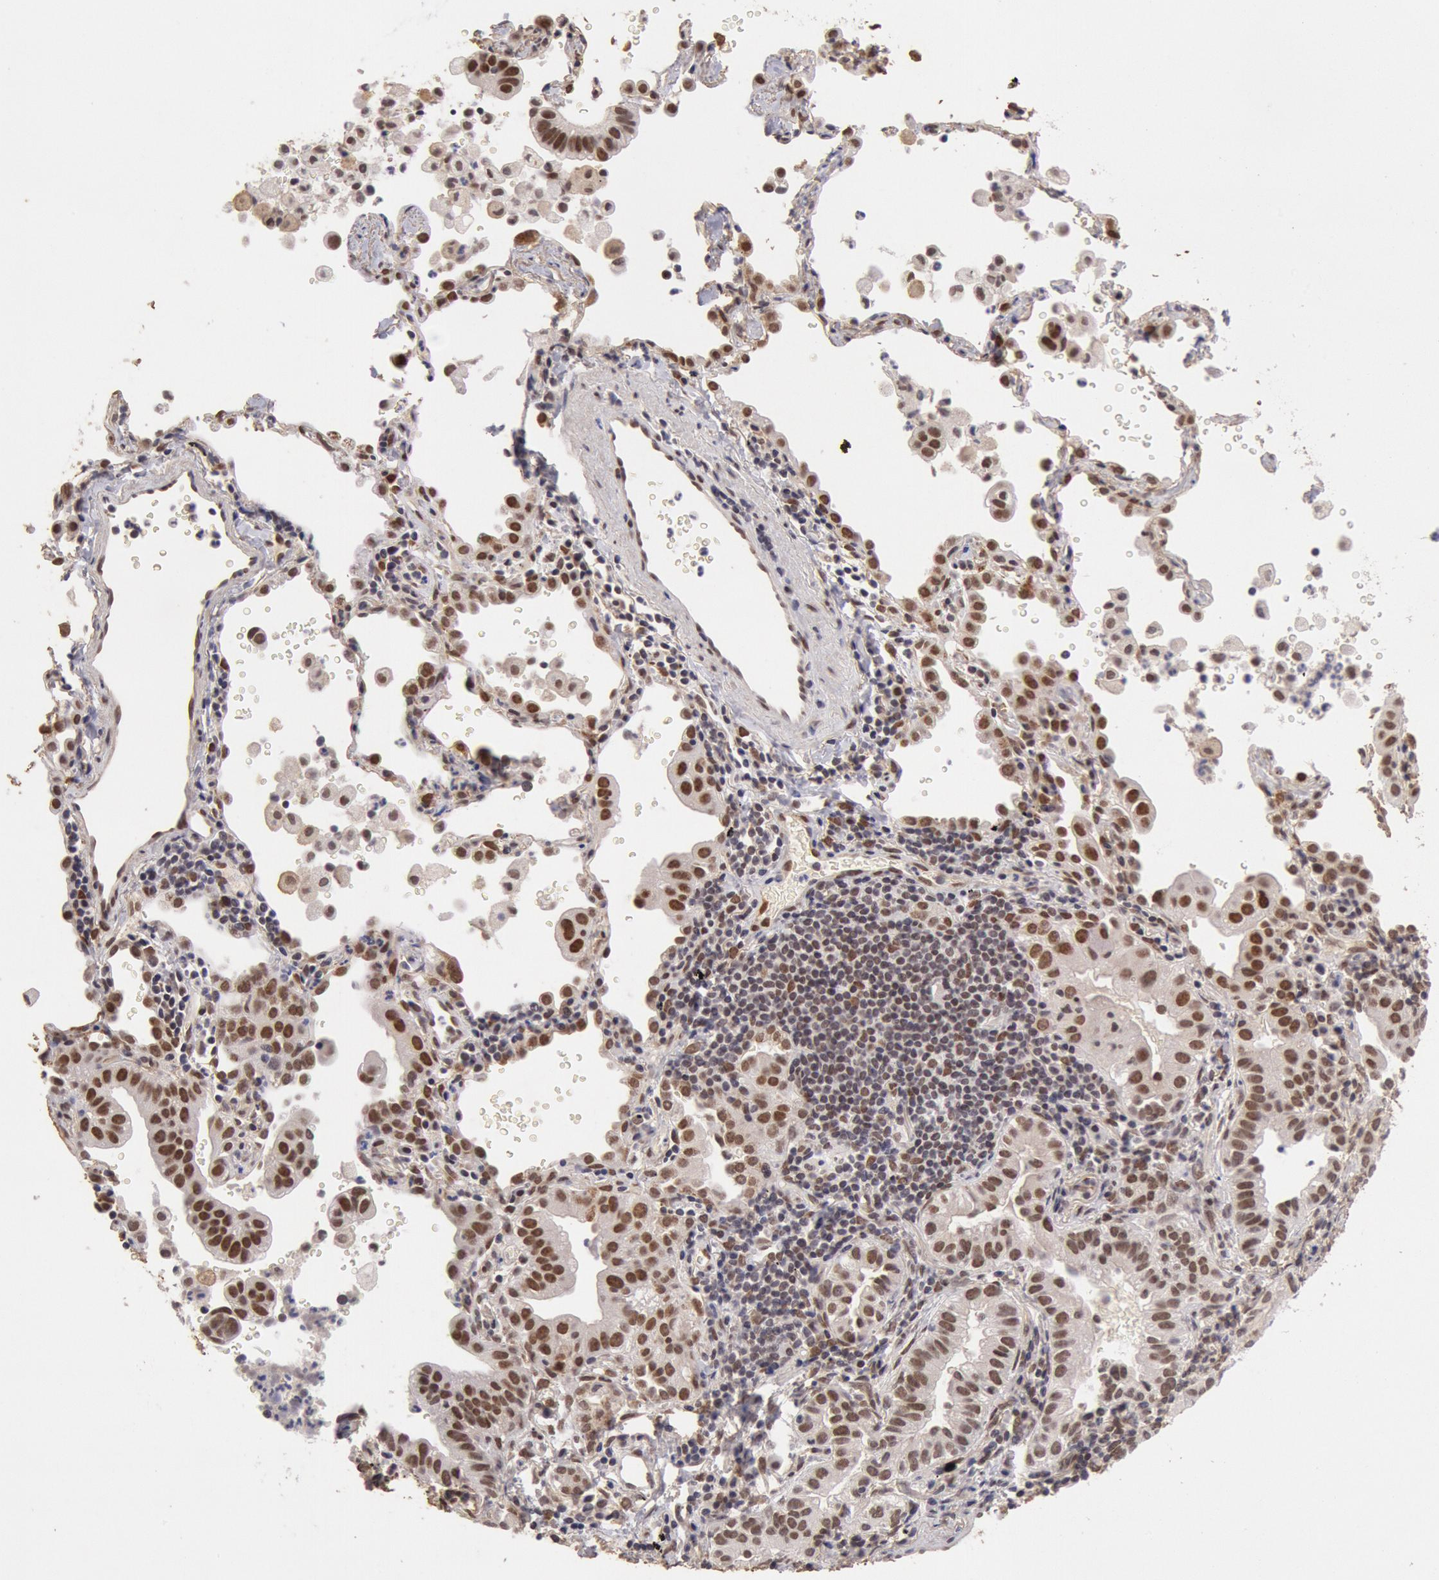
{"staining": {"intensity": "moderate", "quantity": ">75%", "location": "nuclear"}, "tissue": "lung cancer", "cell_type": "Tumor cells", "image_type": "cancer", "snomed": [{"axis": "morphology", "description": "Adenocarcinoma, NOS"}, {"axis": "topography", "description": "Lung"}], "caption": "Human adenocarcinoma (lung) stained for a protein (brown) displays moderate nuclear positive expression in about >75% of tumor cells.", "gene": "CDKN2B", "patient": {"sex": "female", "age": 50}}